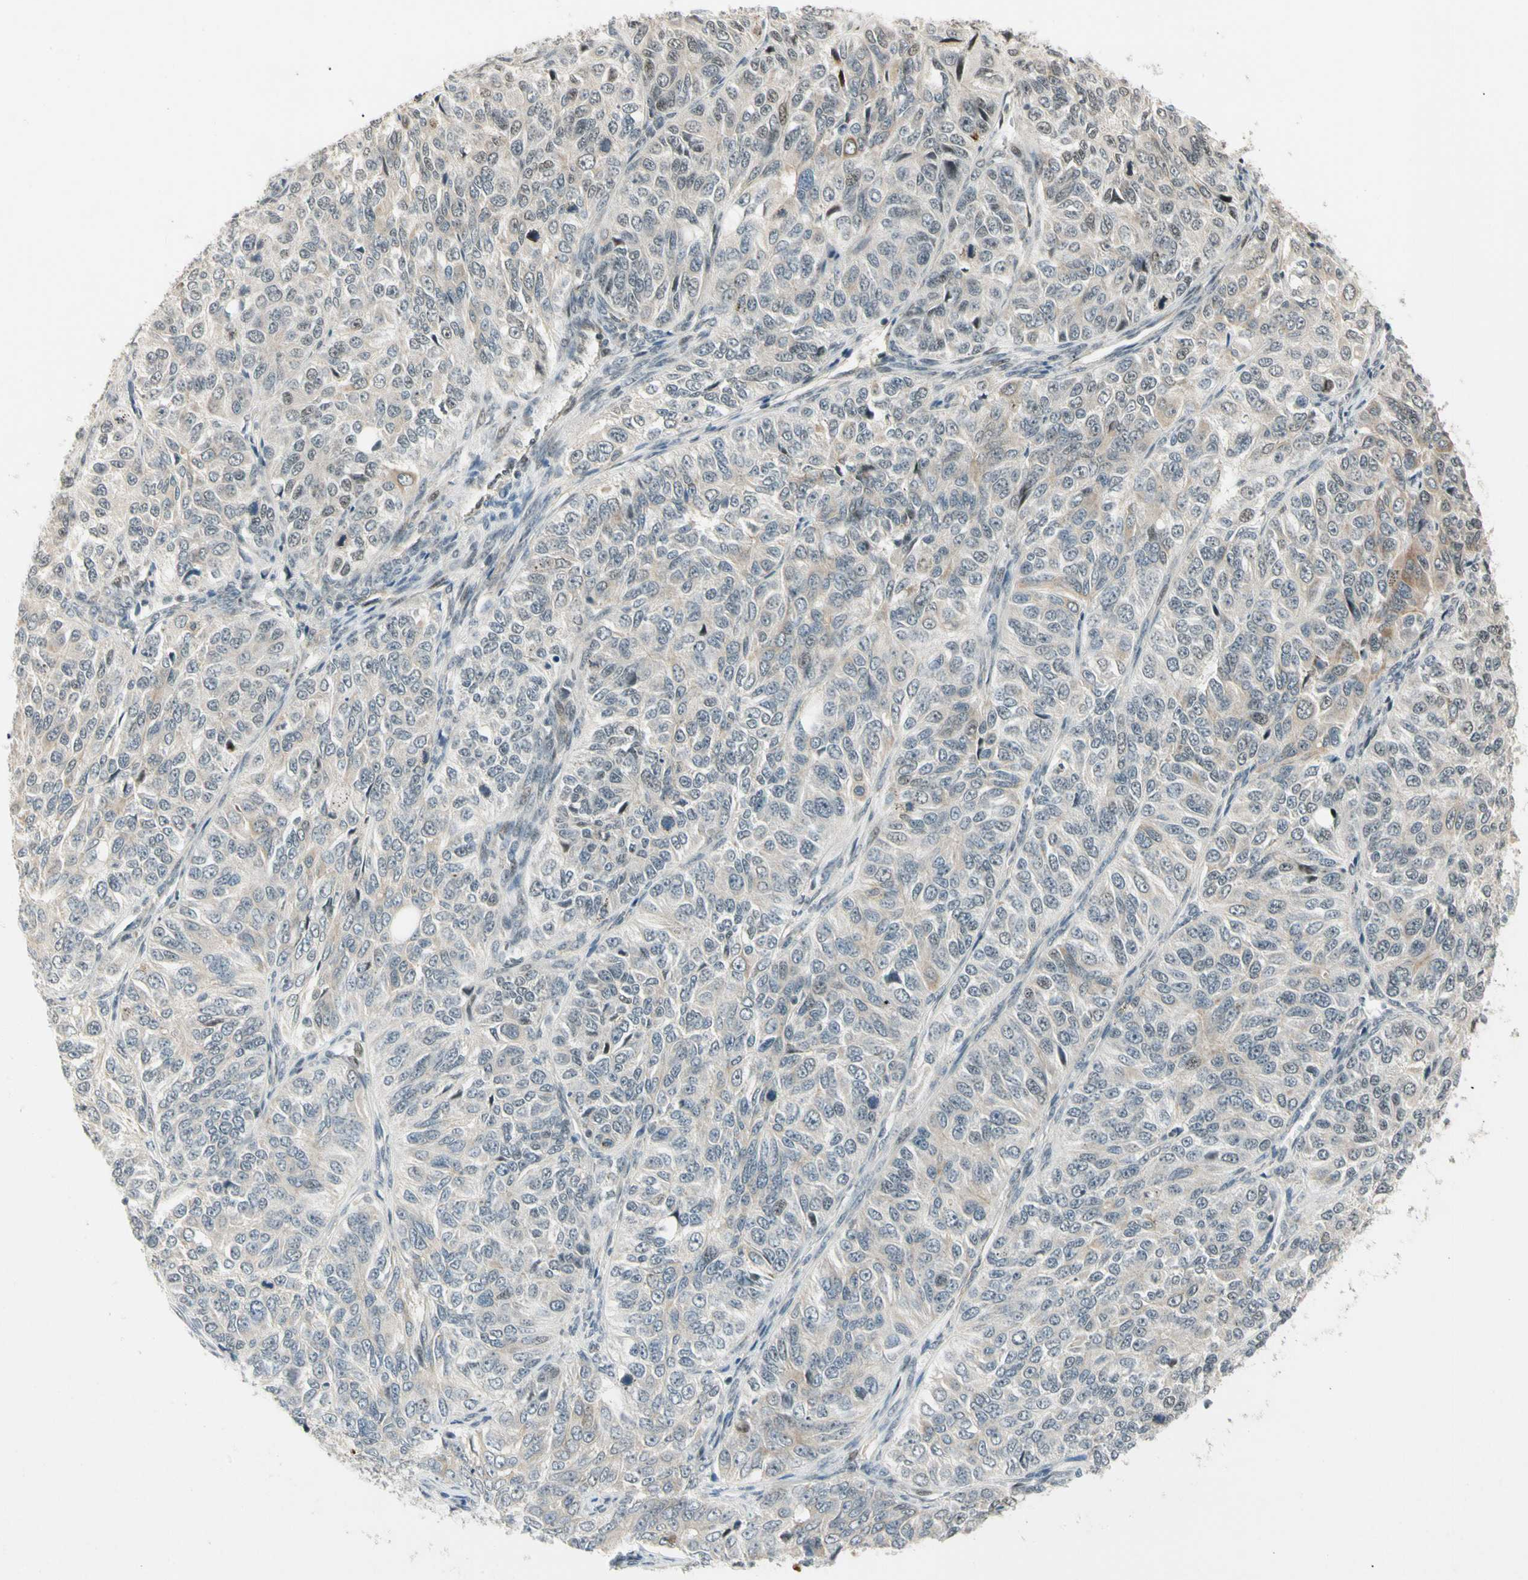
{"staining": {"intensity": "negative", "quantity": "none", "location": "none"}, "tissue": "ovarian cancer", "cell_type": "Tumor cells", "image_type": "cancer", "snomed": [{"axis": "morphology", "description": "Carcinoma, endometroid"}, {"axis": "topography", "description": "Ovary"}], "caption": "Ovarian endometroid carcinoma was stained to show a protein in brown. There is no significant expression in tumor cells.", "gene": "FNDC3B", "patient": {"sex": "female", "age": 51}}